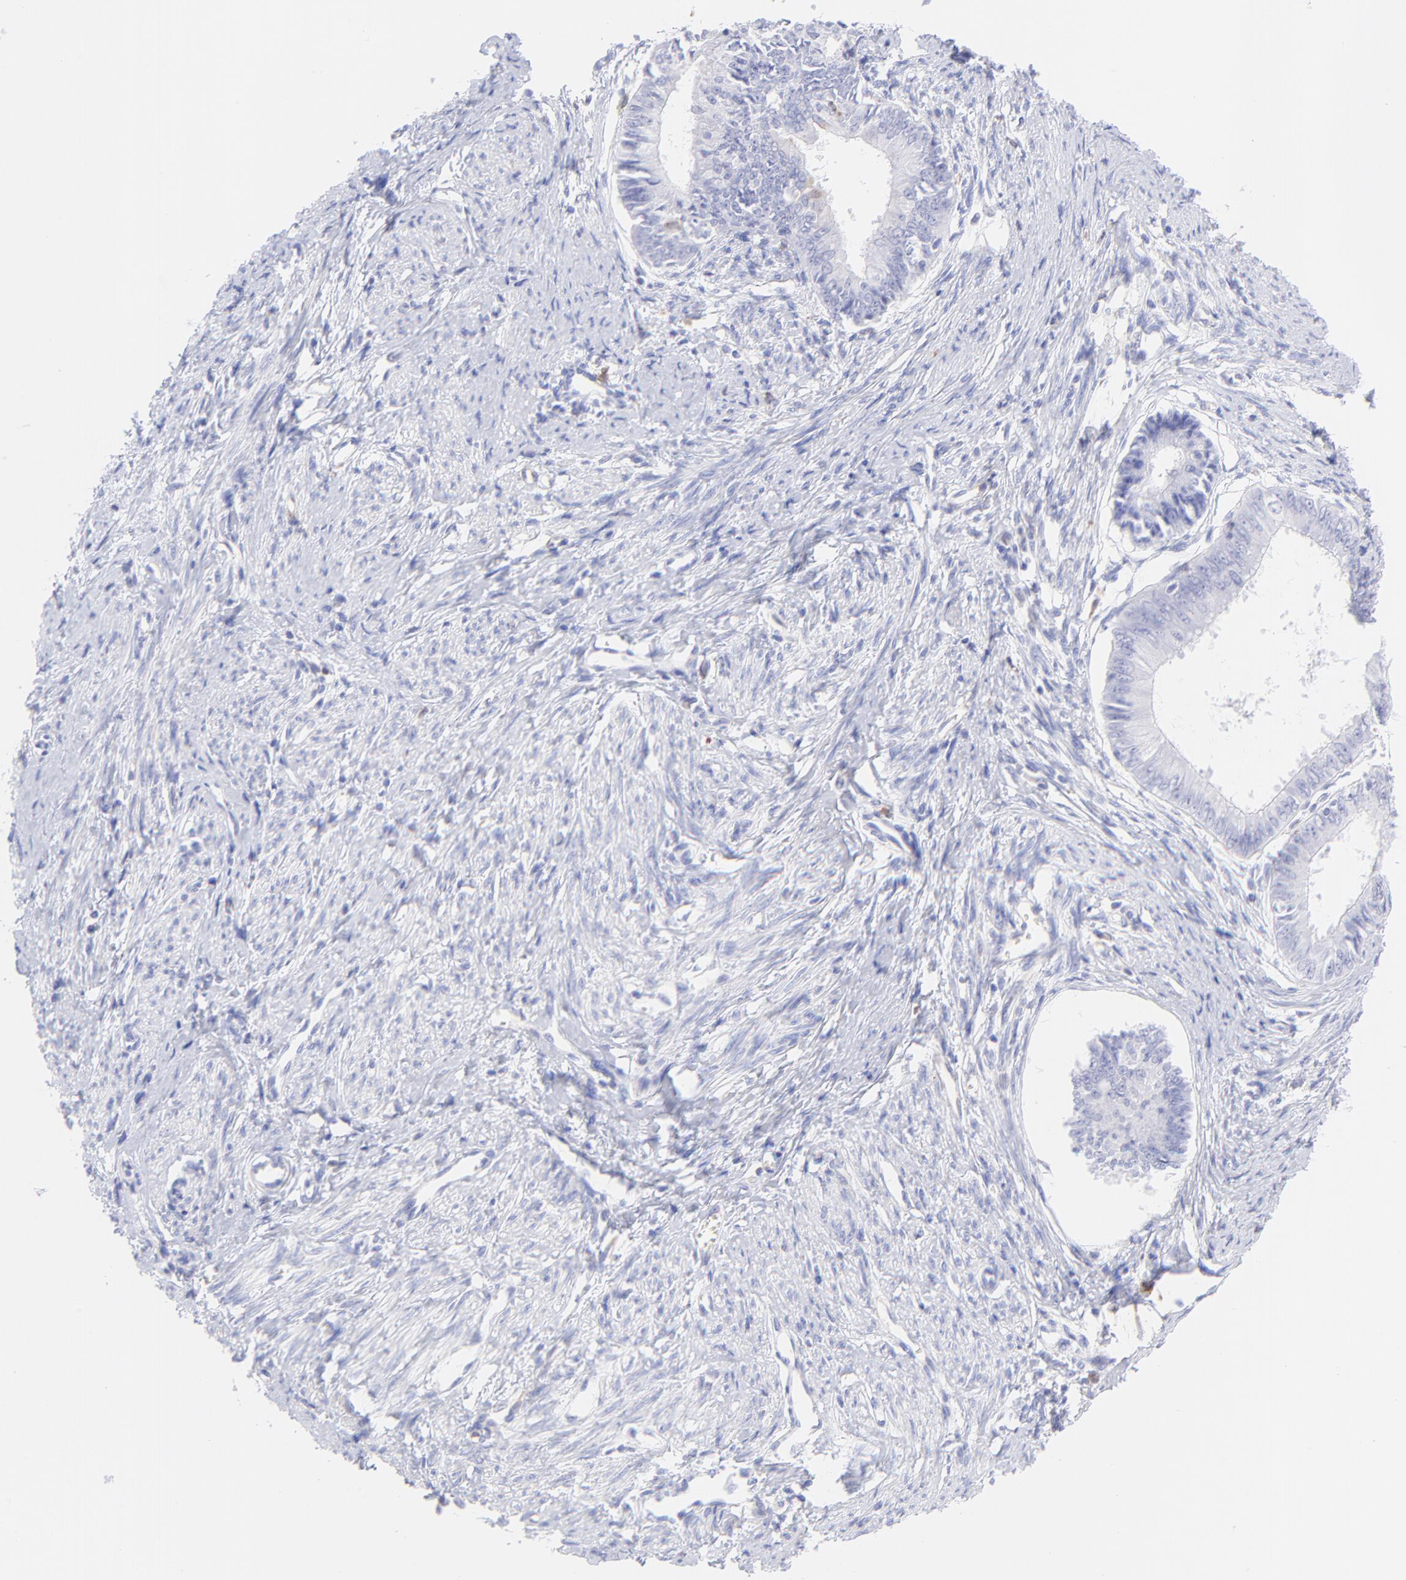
{"staining": {"intensity": "negative", "quantity": "none", "location": "none"}, "tissue": "endometrial cancer", "cell_type": "Tumor cells", "image_type": "cancer", "snomed": [{"axis": "morphology", "description": "Adenocarcinoma, NOS"}, {"axis": "topography", "description": "Endometrium"}], "caption": "This is an IHC histopathology image of endometrial cancer (adenocarcinoma). There is no expression in tumor cells.", "gene": "IRAG2", "patient": {"sex": "female", "age": 76}}